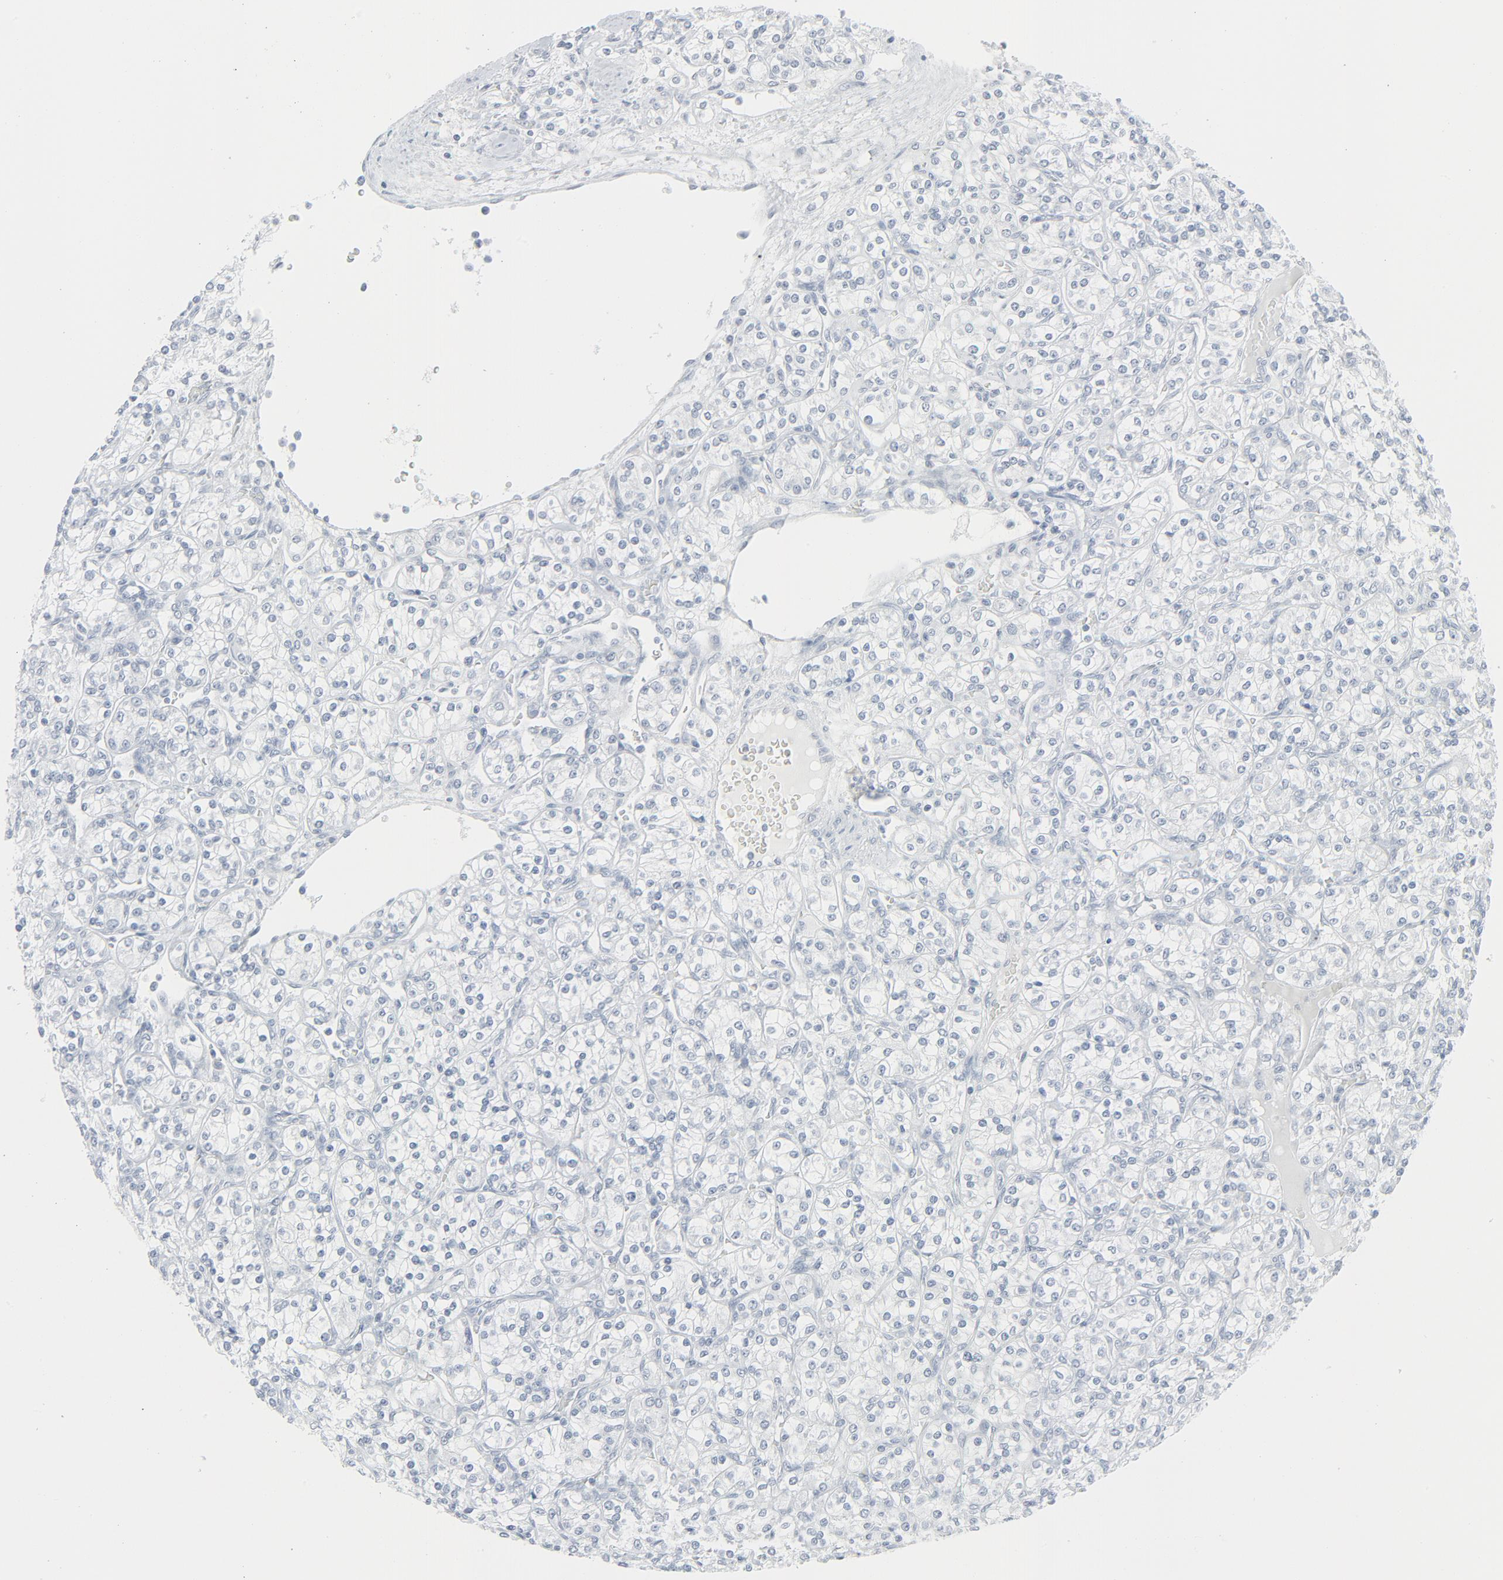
{"staining": {"intensity": "negative", "quantity": "none", "location": "none"}, "tissue": "renal cancer", "cell_type": "Tumor cells", "image_type": "cancer", "snomed": [{"axis": "morphology", "description": "Adenocarcinoma, NOS"}, {"axis": "topography", "description": "Kidney"}], "caption": "Immunohistochemical staining of renal cancer displays no significant staining in tumor cells.", "gene": "FGFR3", "patient": {"sex": "male", "age": 77}}